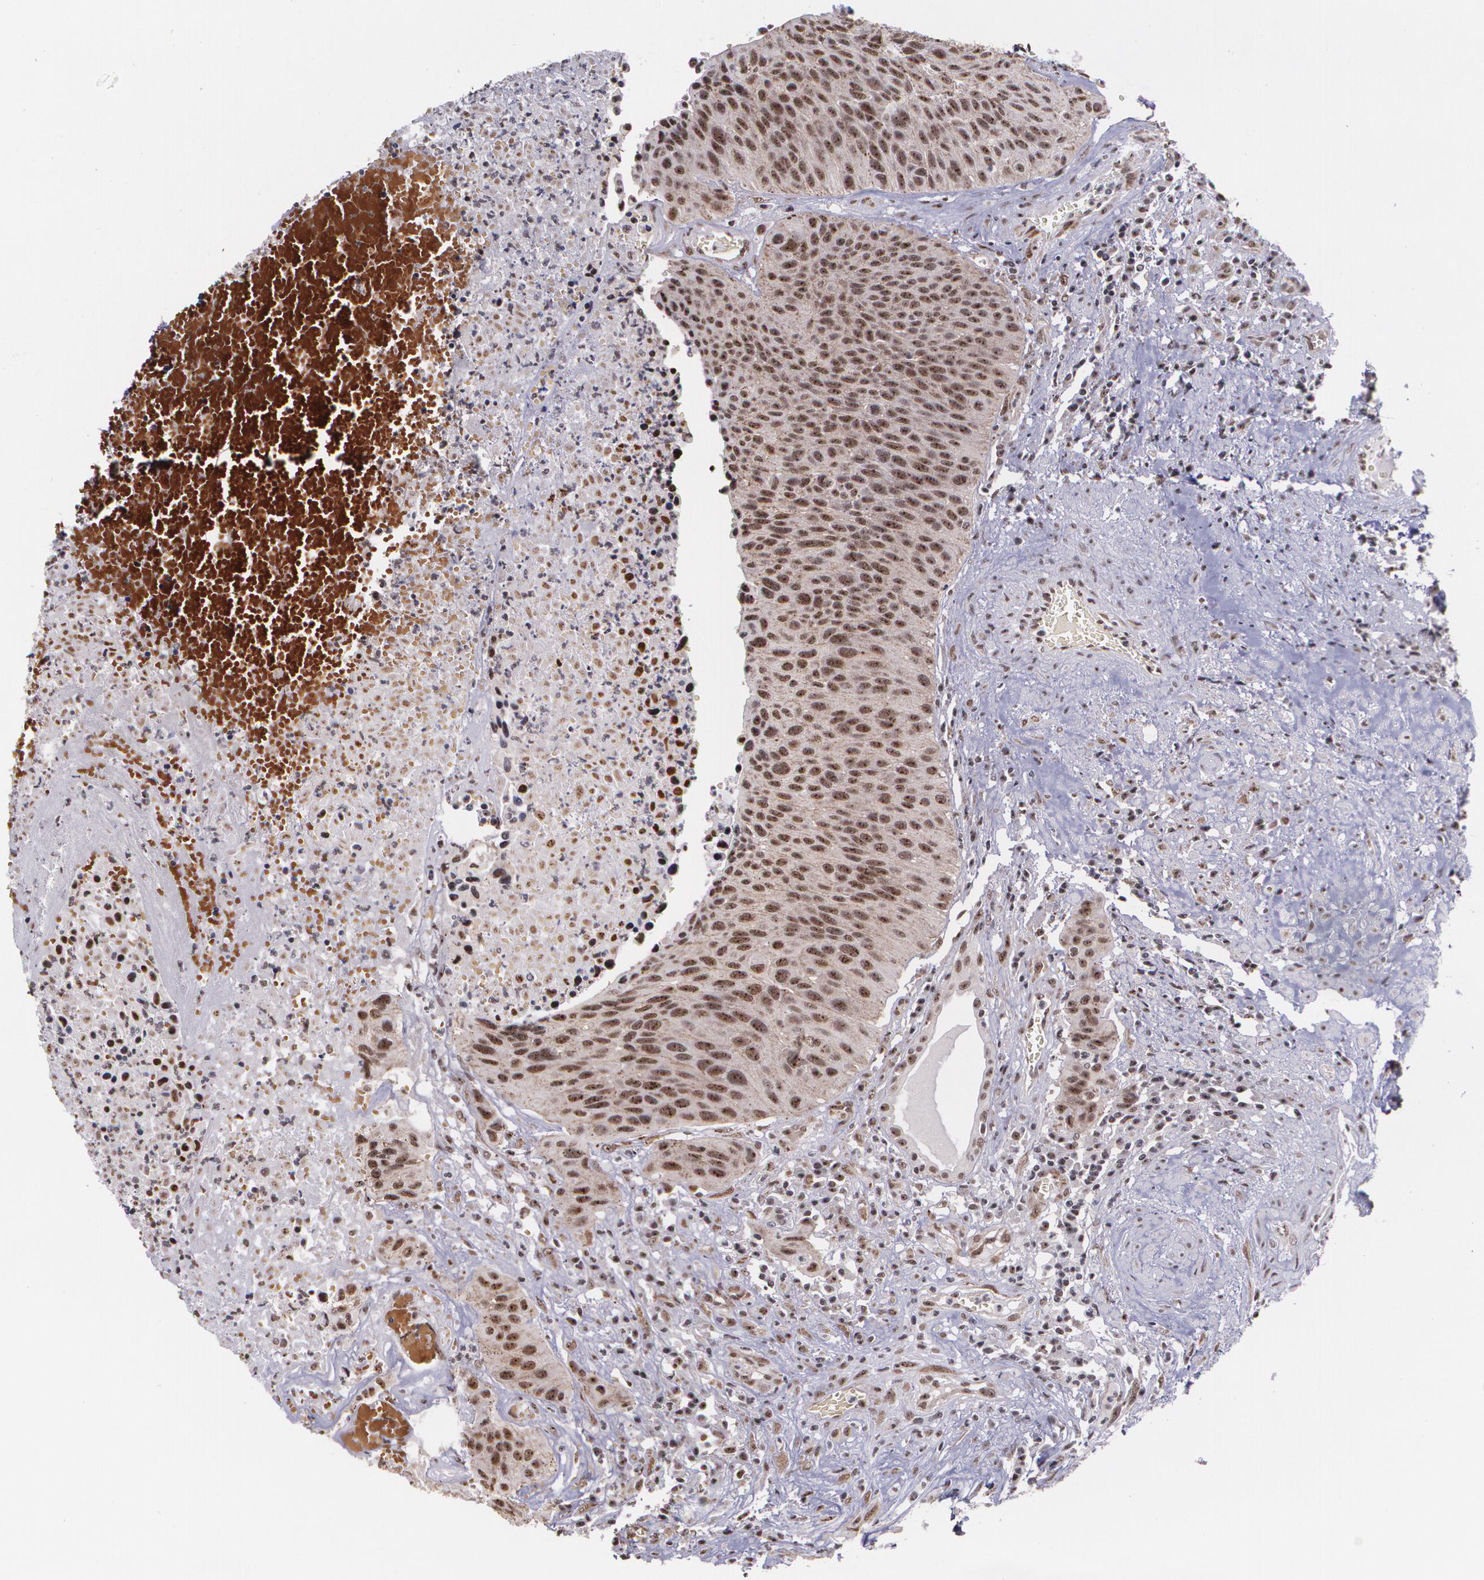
{"staining": {"intensity": "strong", "quantity": ">75%", "location": "cytoplasmic/membranous,nuclear"}, "tissue": "urothelial cancer", "cell_type": "Tumor cells", "image_type": "cancer", "snomed": [{"axis": "morphology", "description": "Urothelial carcinoma, High grade"}, {"axis": "topography", "description": "Urinary bladder"}], "caption": "This is an image of immunohistochemistry staining of urothelial cancer, which shows strong expression in the cytoplasmic/membranous and nuclear of tumor cells.", "gene": "C6orf15", "patient": {"sex": "male", "age": 66}}